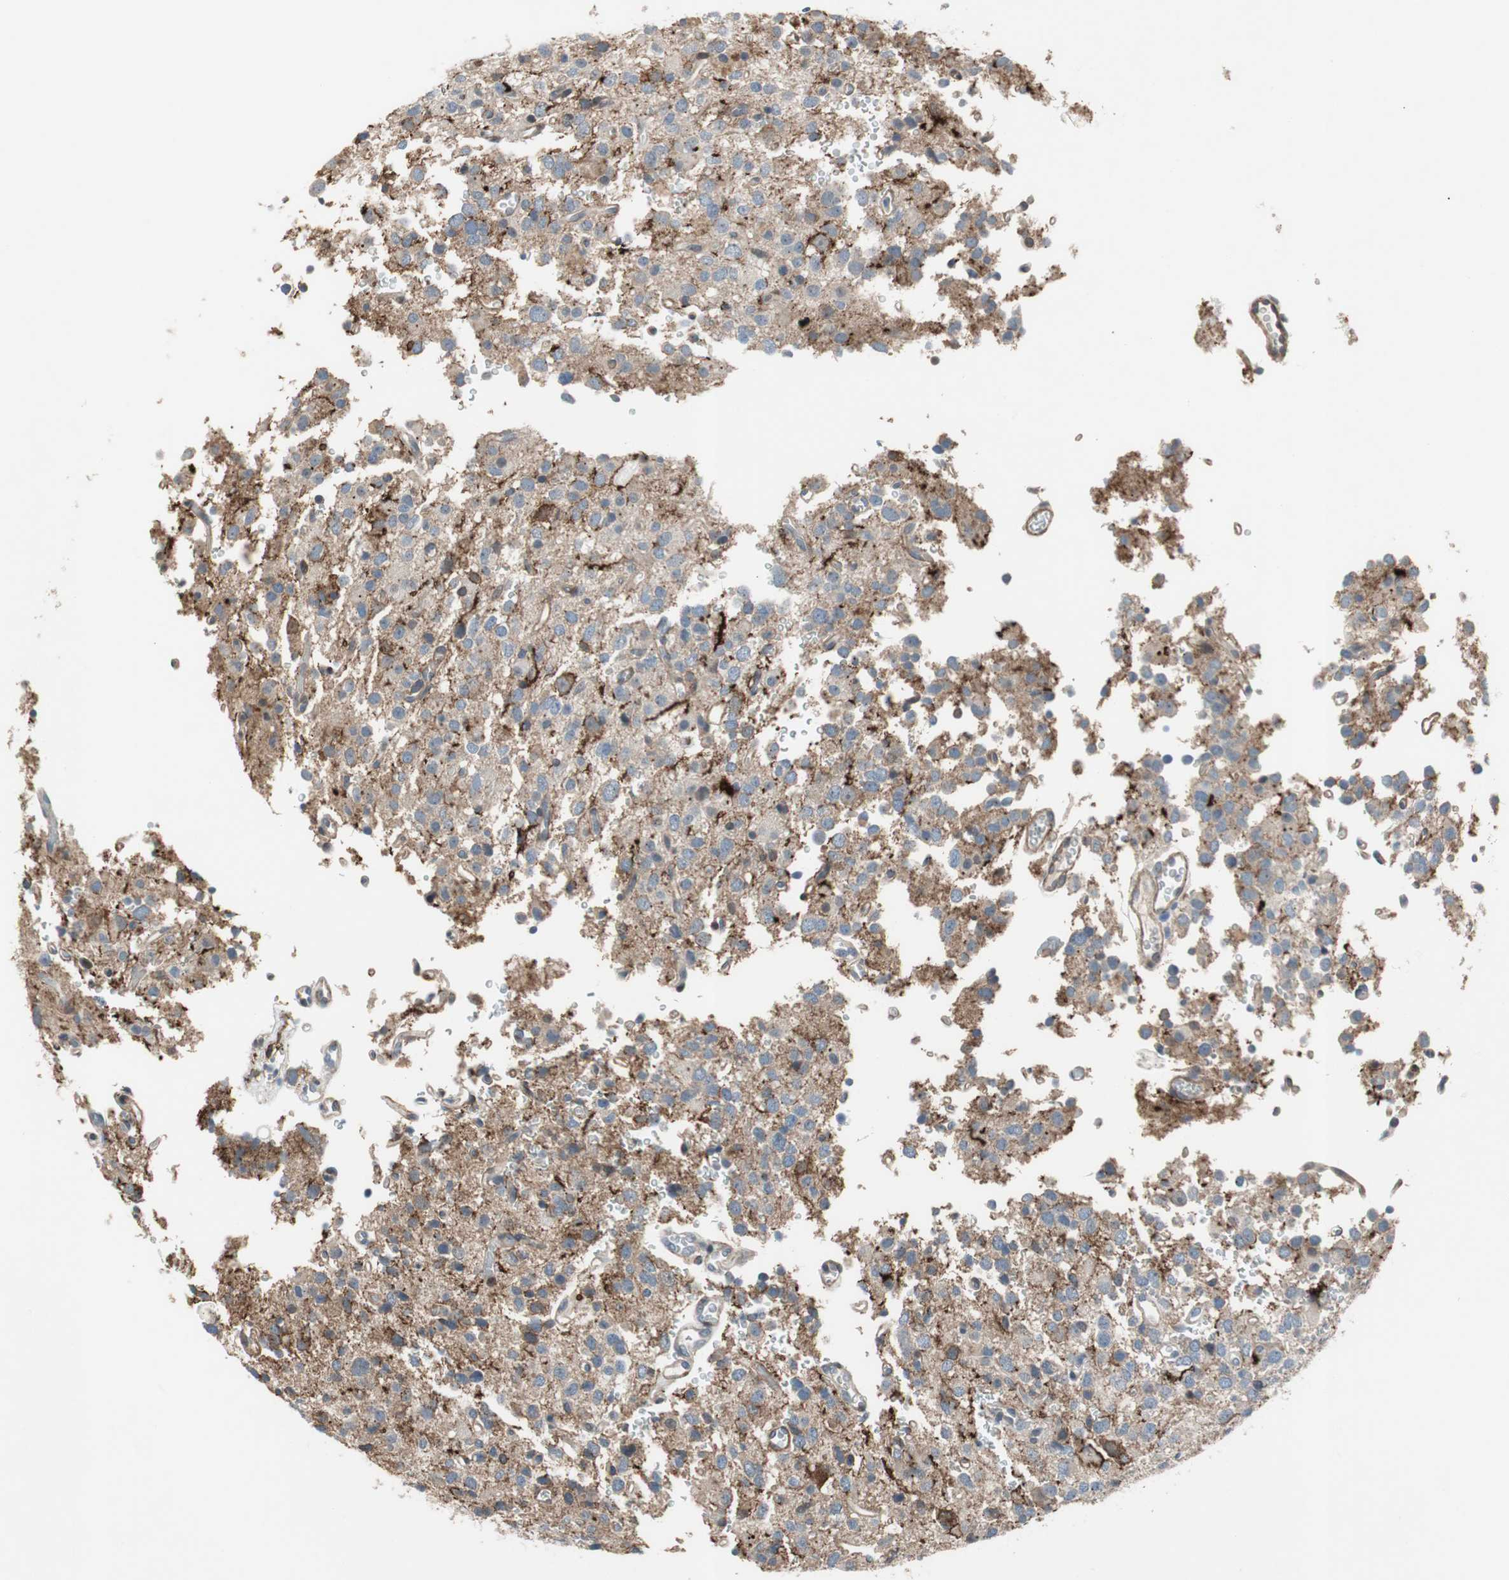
{"staining": {"intensity": "weak", "quantity": "25%-75%", "location": "cytoplasmic/membranous"}, "tissue": "glioma", "cell_type": "Tumor cells", "image_type": "cancer", "snomed": [{"axis": "morphology", "description": "Glioma, malignant, High grade"}, {"axis": "topography", "description": "Brain"}], "caption": "Brown immunohistochemical staining in glioma demonstrates weak cytoplasmic/membranous staining in approximately 25%-75% of tumor cells.", "gene": "GRHL1", "patient": {"sex": "male", "age": 47}}